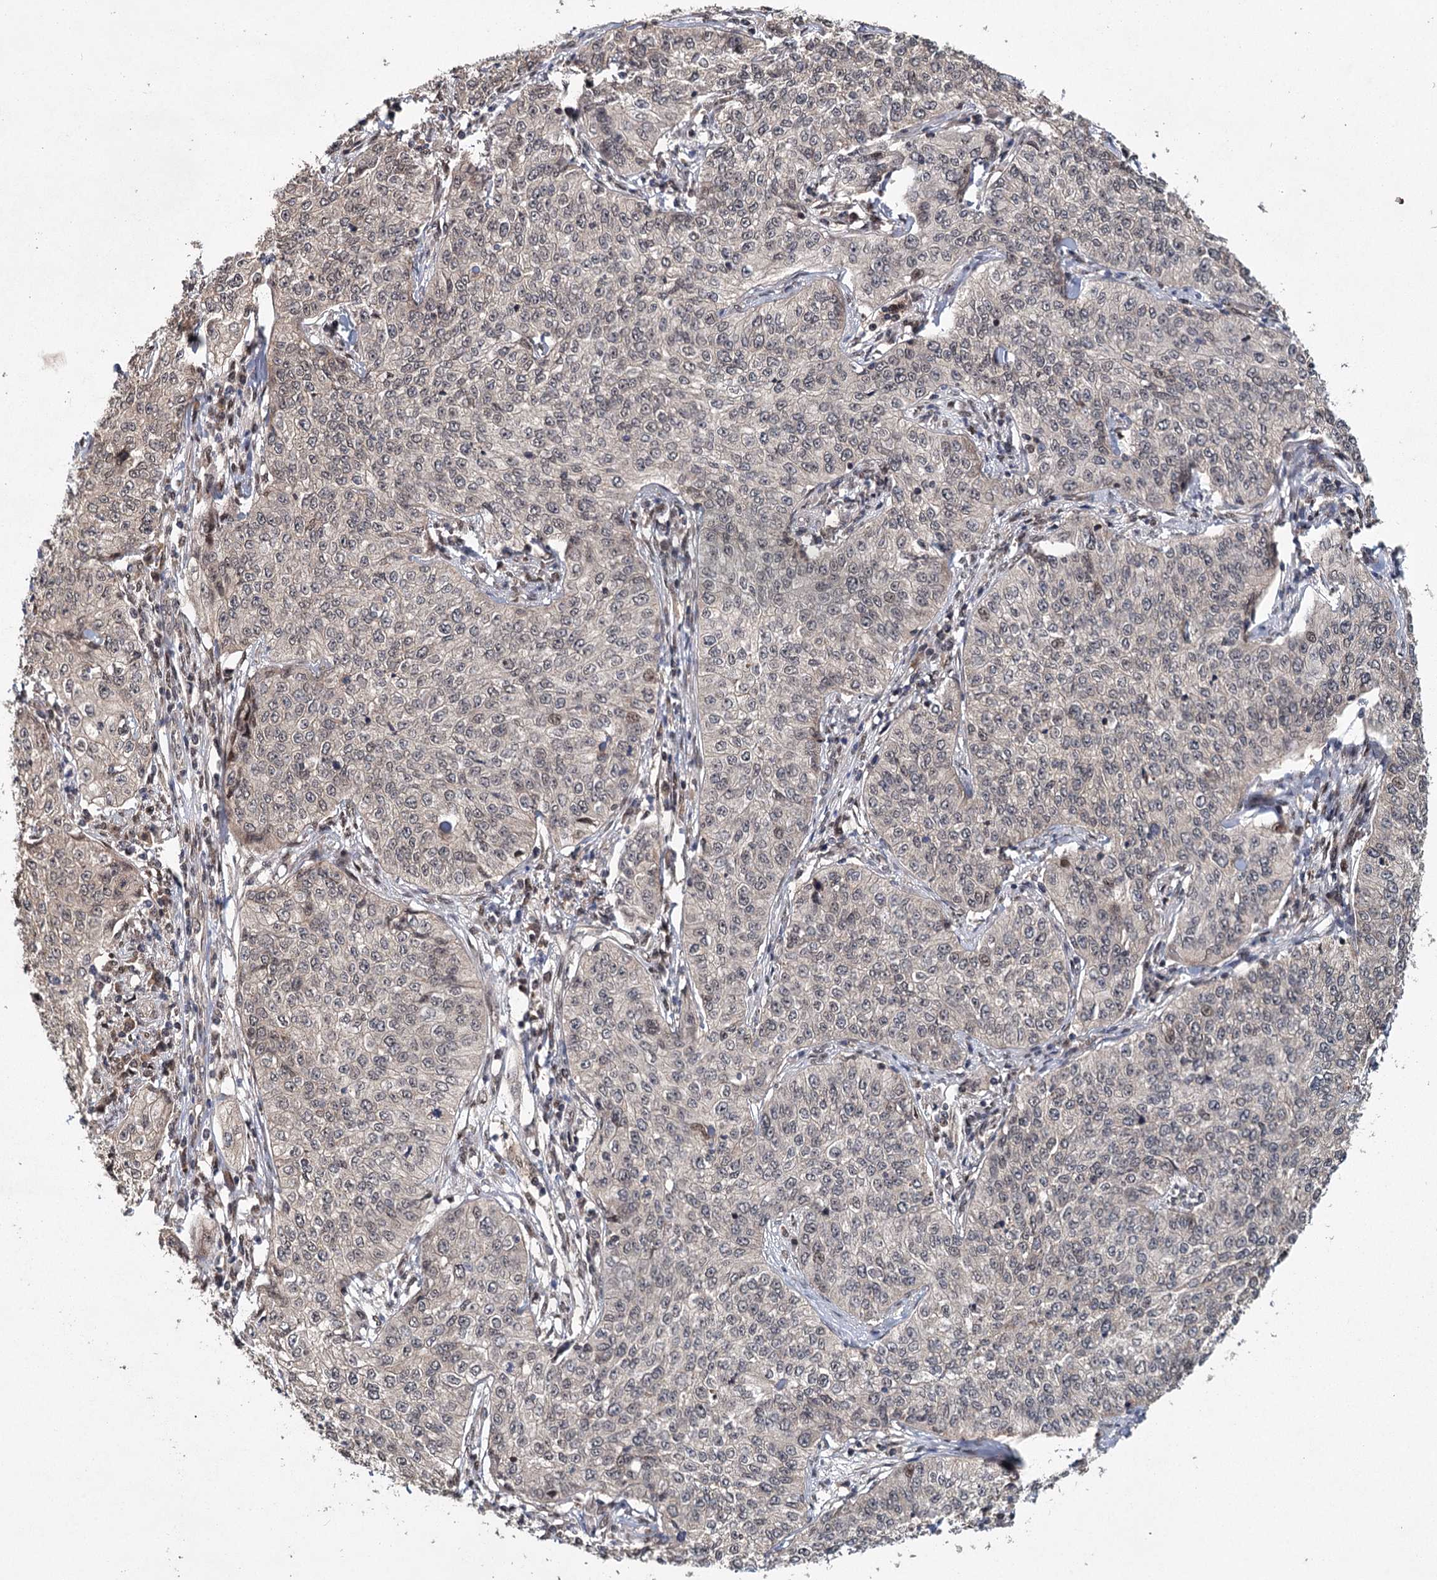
{"staining": {"intensity": "negative", "quantity": "none", "location": "none"}, "tissue": "cervical cancer", "cell_type": "Tumor cells", "image_type": "cancer", "snomed": [{"axis": "morphology", "description": "Squamous cell carcinoma, NOS"}, {"axis": "topography", "description": "Cervix"}], "caption": "Cervical cancer (squamous cell carcinoma) was stained to show a protein in brown. There is no significant positivity in tumor cells.", "gene": "MYG1", "patient": {"sex": "female", "age": 35}}